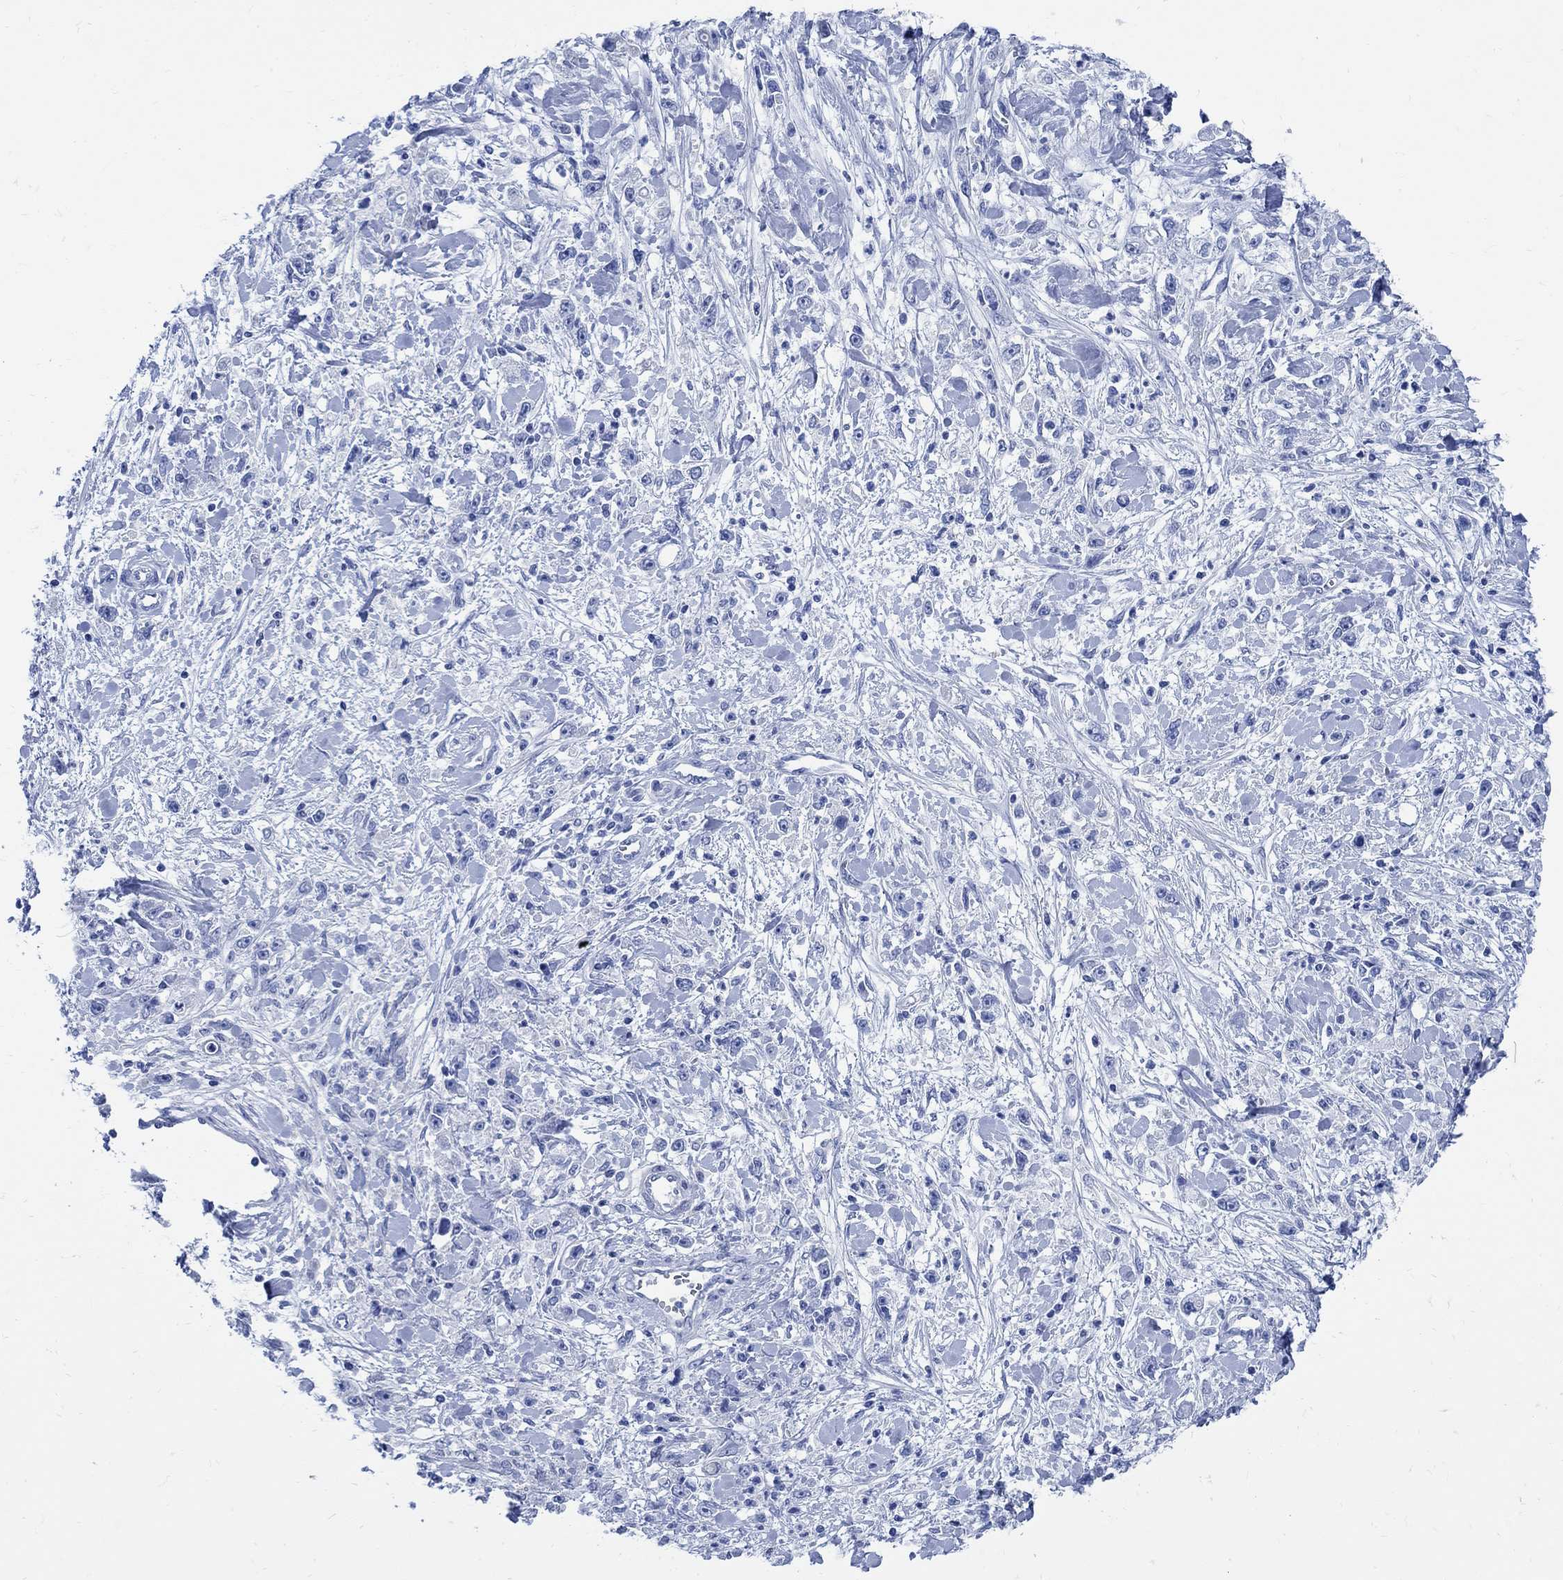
{"staining": {"intensity": "negative", "quantity": "none", "location": "none"}, "tissue": "stomach cancer", "cell_type": "Tumor cells", "image_type": "cancer", "snomed": [{"axis": "morphology", "description": "Adenocarcinoma, NOS"}, {"axis": "topography", "description": "Stomach"}], "caption": "Histopathology image shows no protein expression in tumor cells of adenocarcinoma (stomach) tissue.", "gene": "CAMK2N1", "patient": {"sex": "female", "age": 59}}